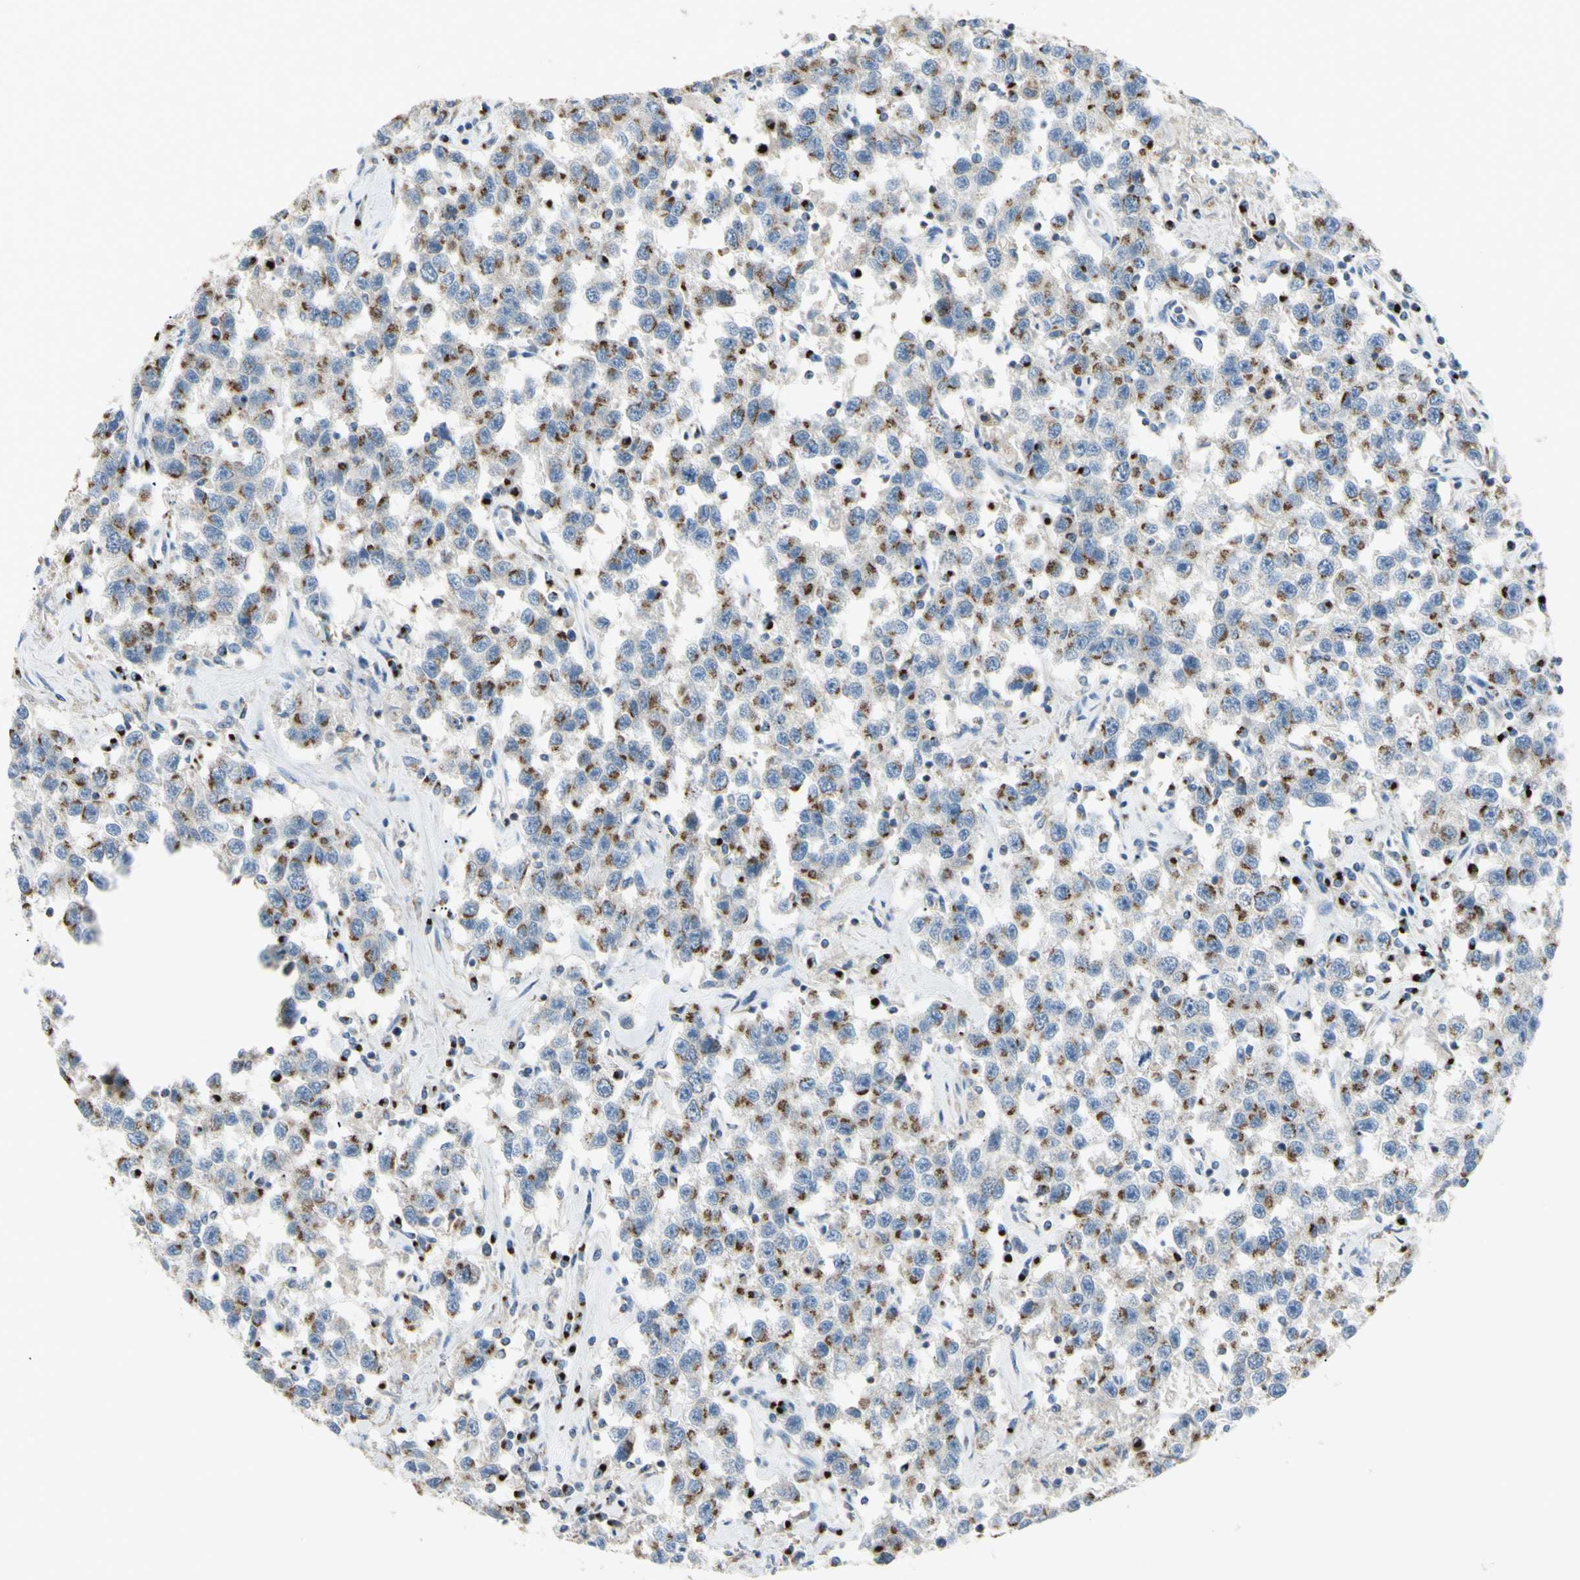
{"staining": {"intensity": "moderate", "quantity": "25%-75%", "location": "cytoplasmic/membranous"}, "tissue": "testis cancer", "cell_type": "Tumor cells", "image_type": "cancer", "snomed": [{"axis": "morphology", "description": "Seminoma, NOS"}, {"axis": "topography", "description": "Testis"}], "caption": "Testis cancer (seminoma) stained with a brown dye reveals moderate cytoplasmic/membranous positive positivity in approximately 25%-75% of tumor cells.", "gene": "B4GALT3", "patient": {"sex": "male", "age": 41}}